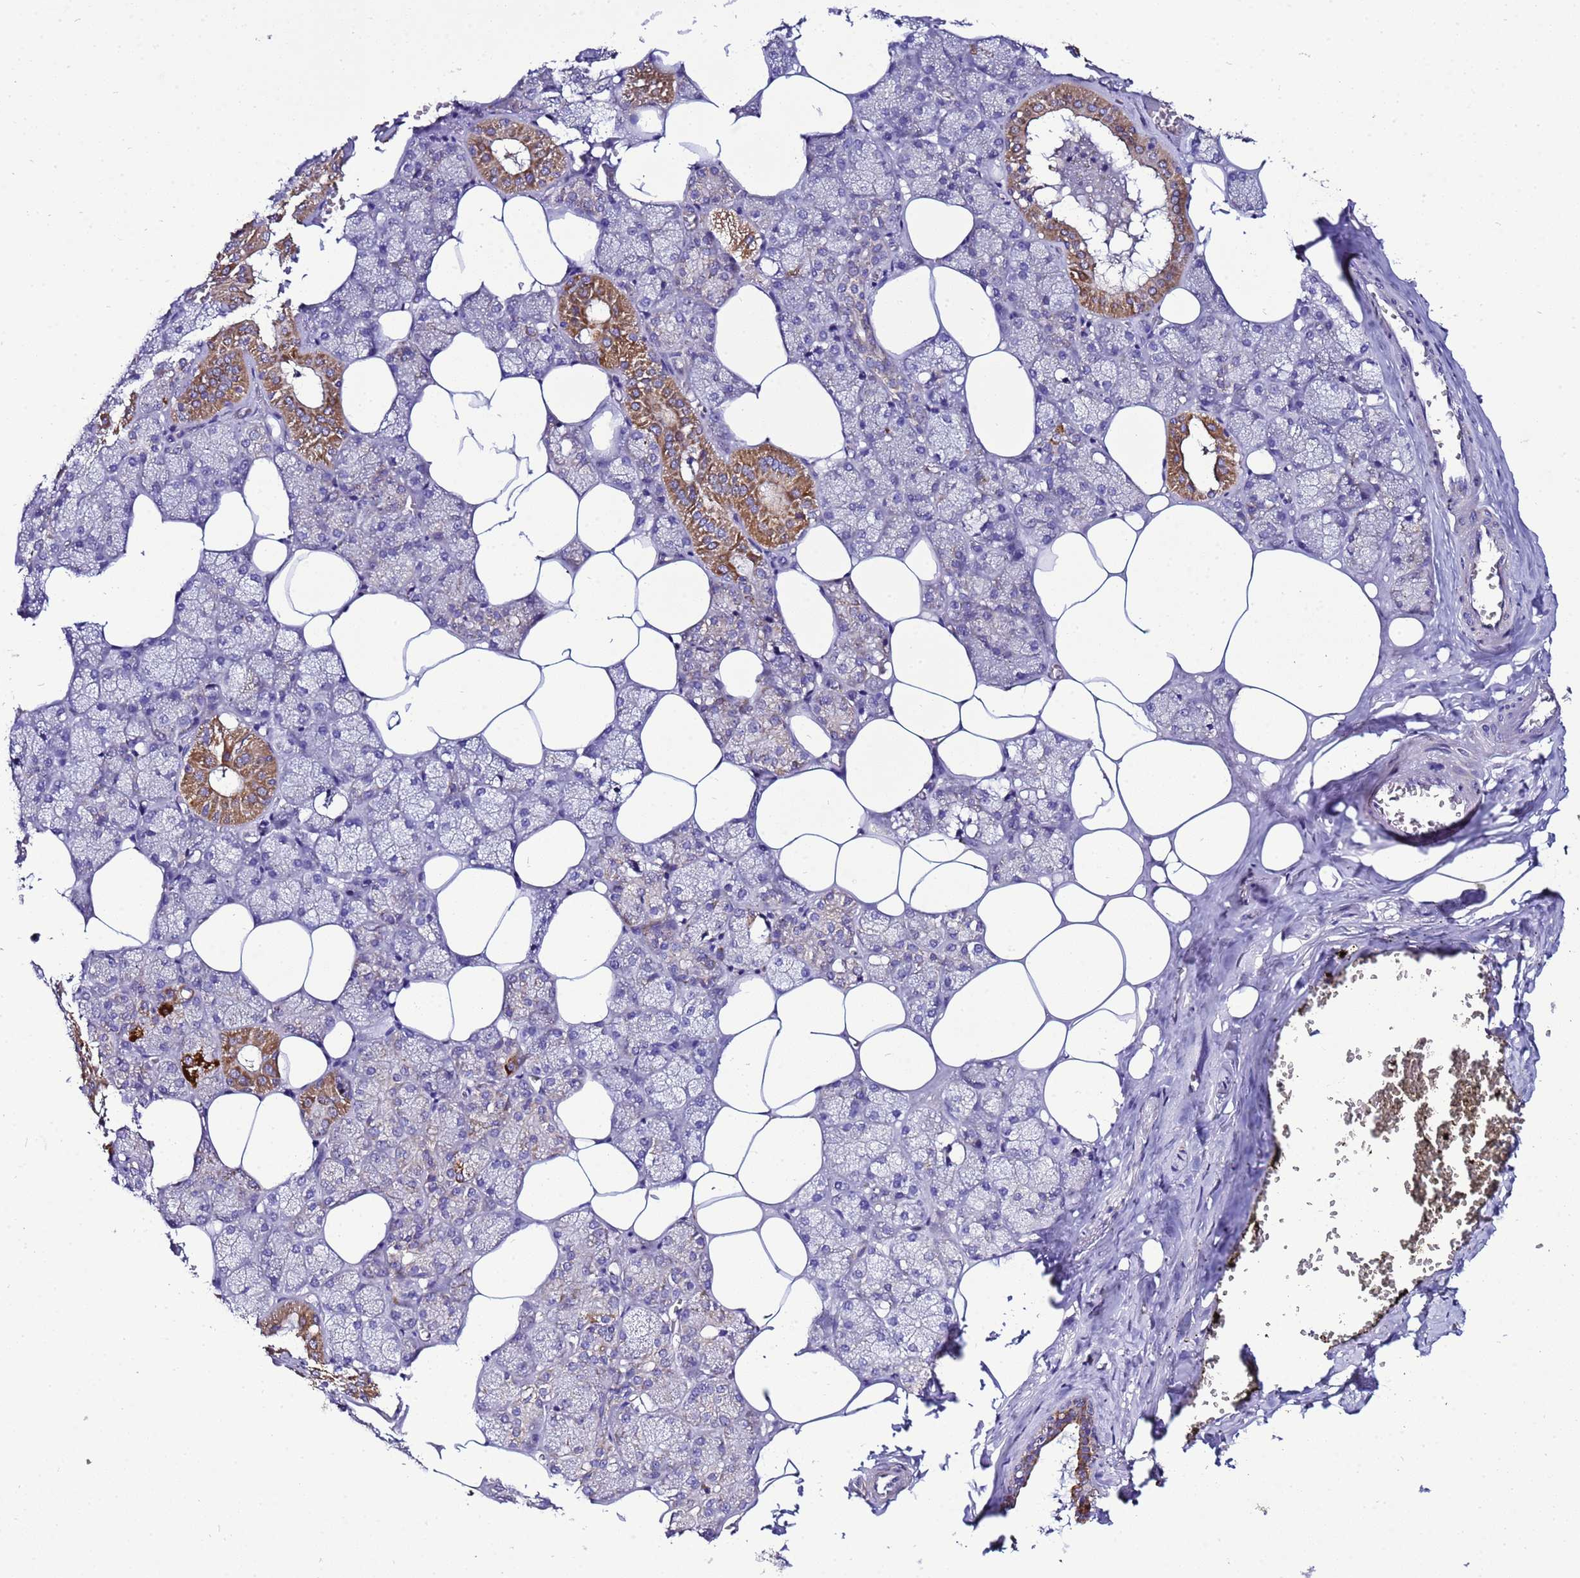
{"staining": {"intensity": "strong", "quantity": "<25%", "location": "cytoplasmic/membranous"}, "tissue": "salivary gland", "cell_type": "Glandular cells", "image_type": "normal", "snomed": [{"axis": "morphology", "description": "Normal tissue, NOS"}, {"axis": "topography", "description": "Salivary gland"}], "caption": "Unremarkable salivary gland exhibits strong cytoplasmic/membranous staining in about <25% of glandular cells, visualized by immunohistochemistry. The protein is shown in brown color, while the nuclei are stained blue.", "gene": "HIGD2A", "patient": {"sex": "male", "age": 62}}